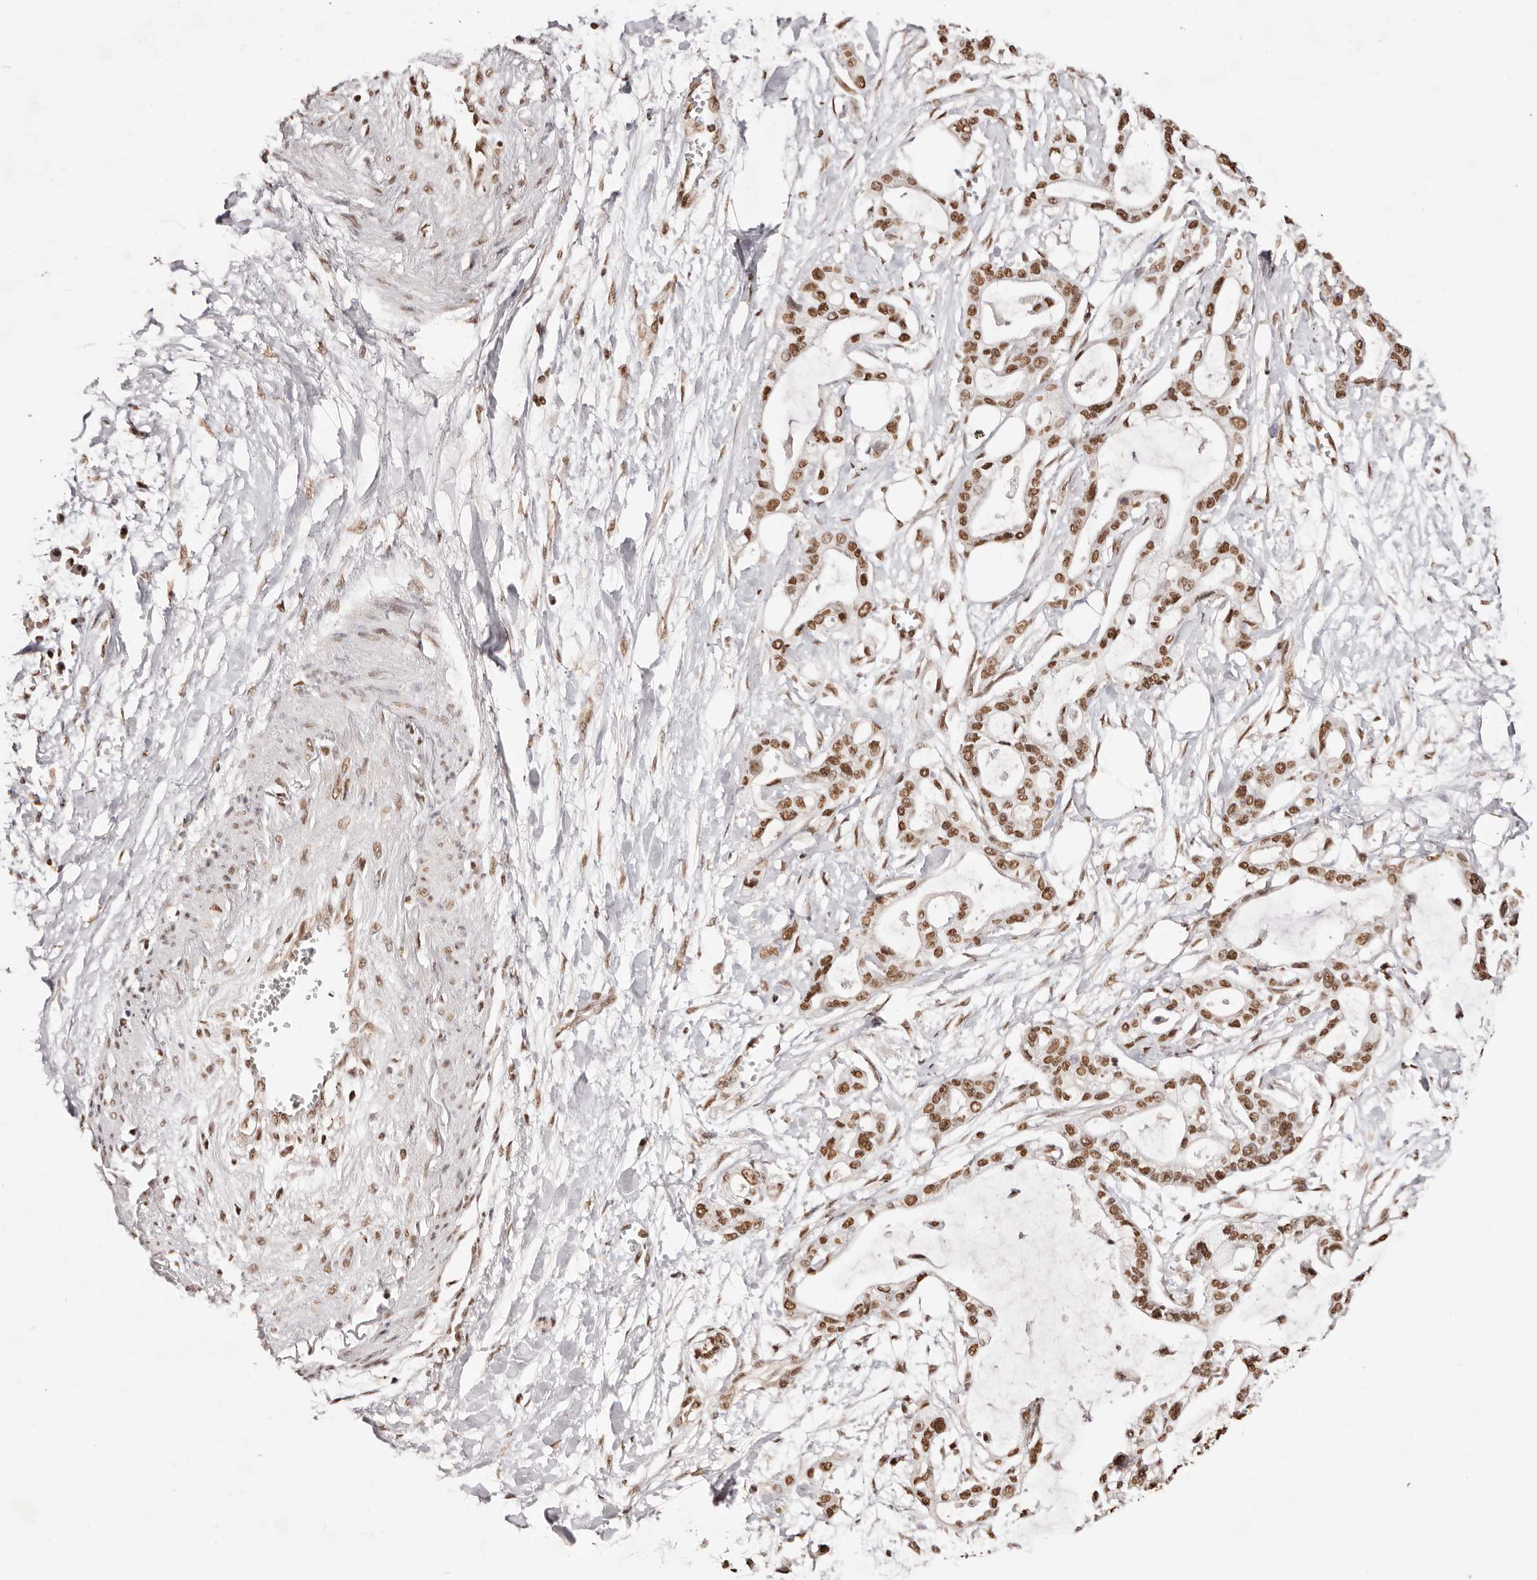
{"staining": {"intensity": "moderate", "quantity": ">75%", "location": "nuclear"}, "tissue": "pancreatic cancer", "cell_type": "Tumor cells", "image_type": "cancer", "snomed": [{"axis": "morphology", "description": "Adenocarcinoma, NOS"}, {"axis": "topography", "description": "Pancreas"}], "caption": "Human pancreatic cancer stained with a brown dye exhibits moderate nuclear positive positivity in approximately >75% of tumor cells.", "gene": "BICRAL", "patient": {"sex": "male", "age": 68}}